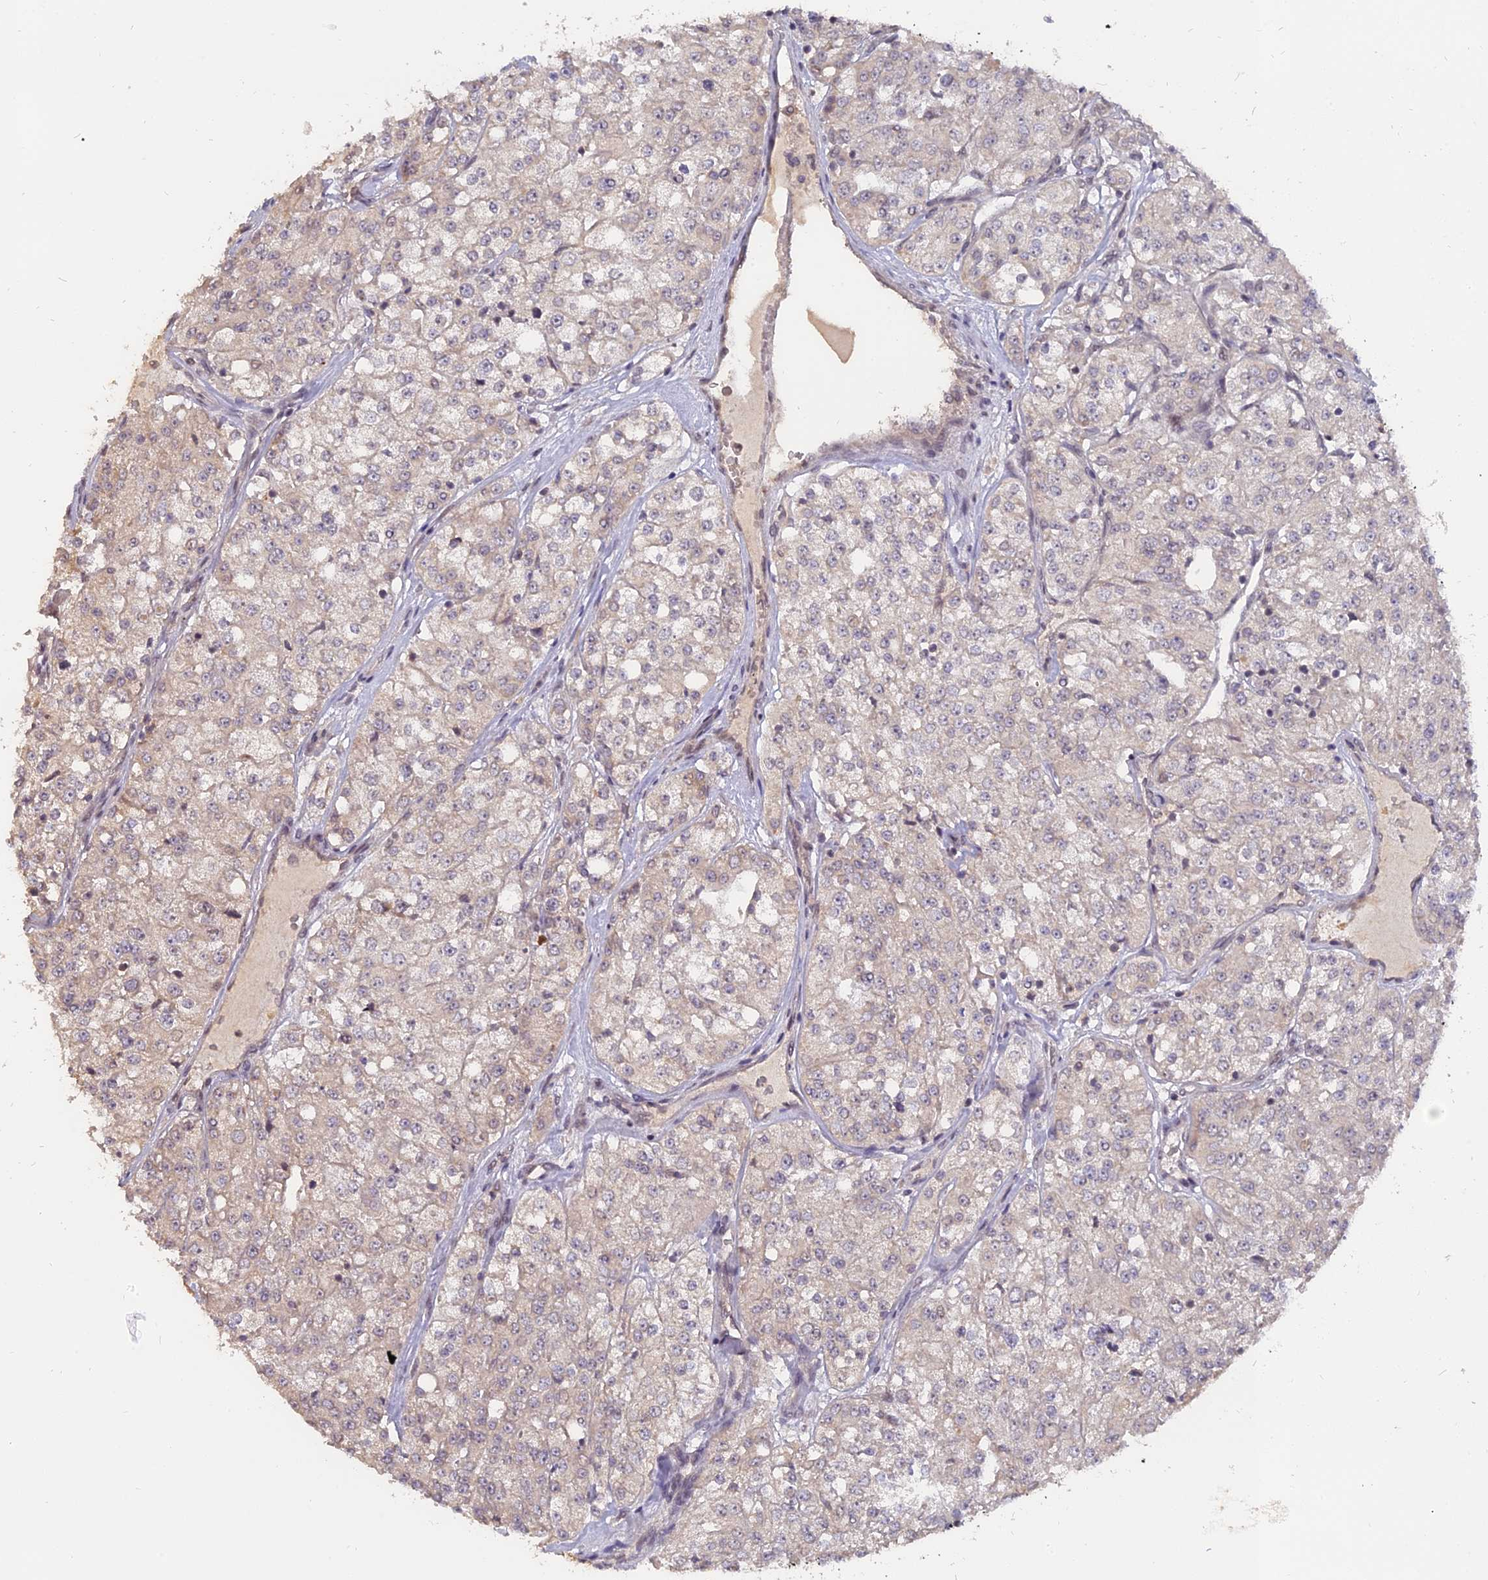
{"staining": {"intensity": "negative", "quantity": "none", "location": "none"}, "tissue": "renal cancer", "cell_type": "Tumor cells", "image_type": "cancer", "snomed": [{"axis": "morphology", "description": "Adenocarcinoma, NOS"}, {"axis": "topography", "description": "Kidney"}], "caption": "A histopathology image of human renal cancer (adenocarcinoma) is negative for staining in tumor cells.", "gene": "NR1H3", "patient": {"sex": "female", "age": 63}}